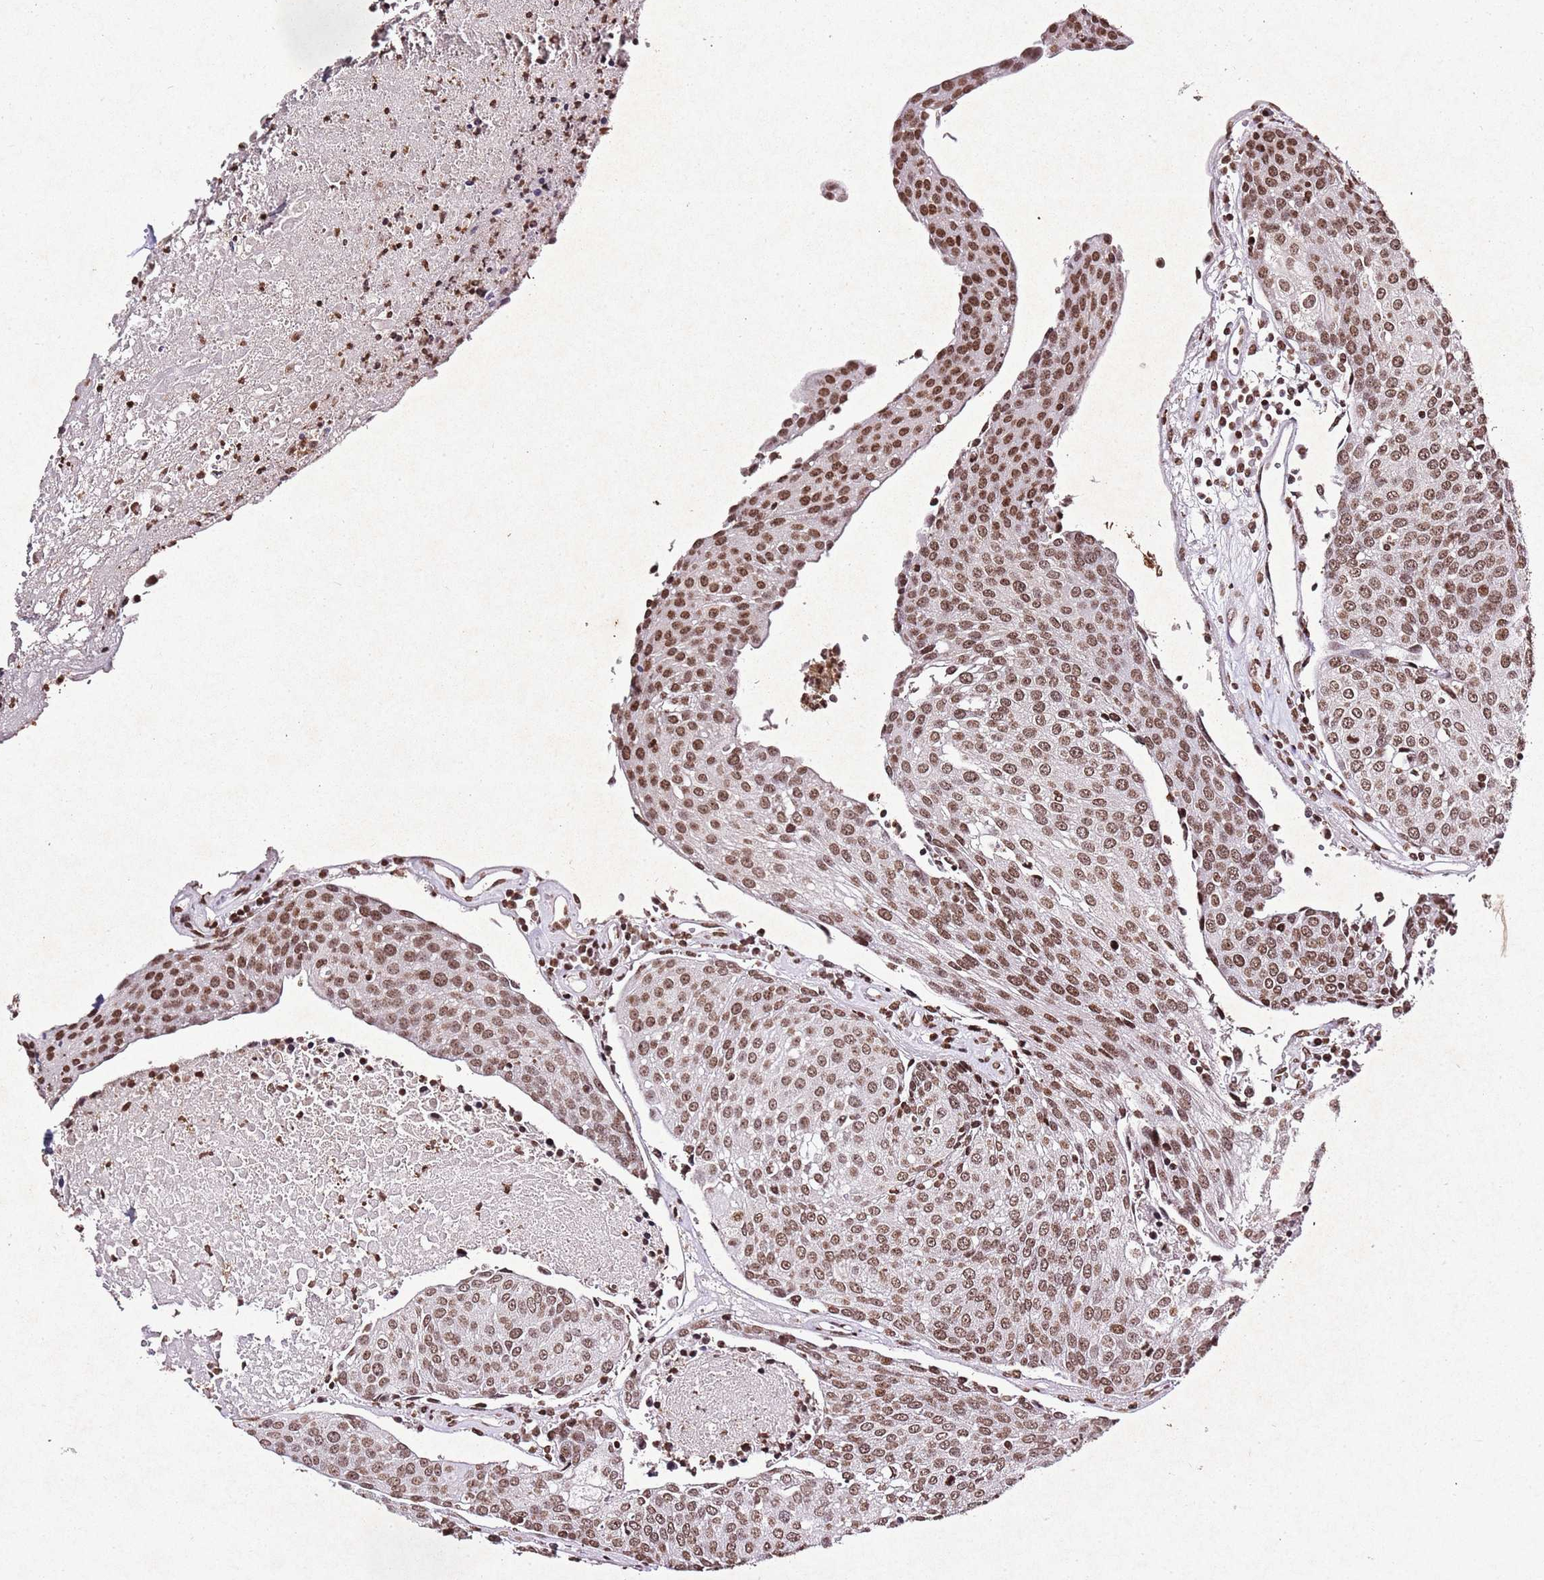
{"staining": {"intensity": "moderate", "quantity": ">75%", "location": "nuclear"}, "tissue": "urothelial cancer", "cell_type": "Tumor cells", "image_type": "cancer", "snomed": [{"axis": "morphology", "description": "Urothelial carcinoma, High grade"}, {"axis": "topography", "description": "Urinary bladder"}], "caption": "Immunohistochemical staining of urothelial cancer reveals moderate nuclear protein expression in approximately >75% of tumor cells. The protein of interest is shown in brown color, while the nuclei are stained blue.", "gene": "BMAL1", "patient": {"sex": "female", "age": 85}}